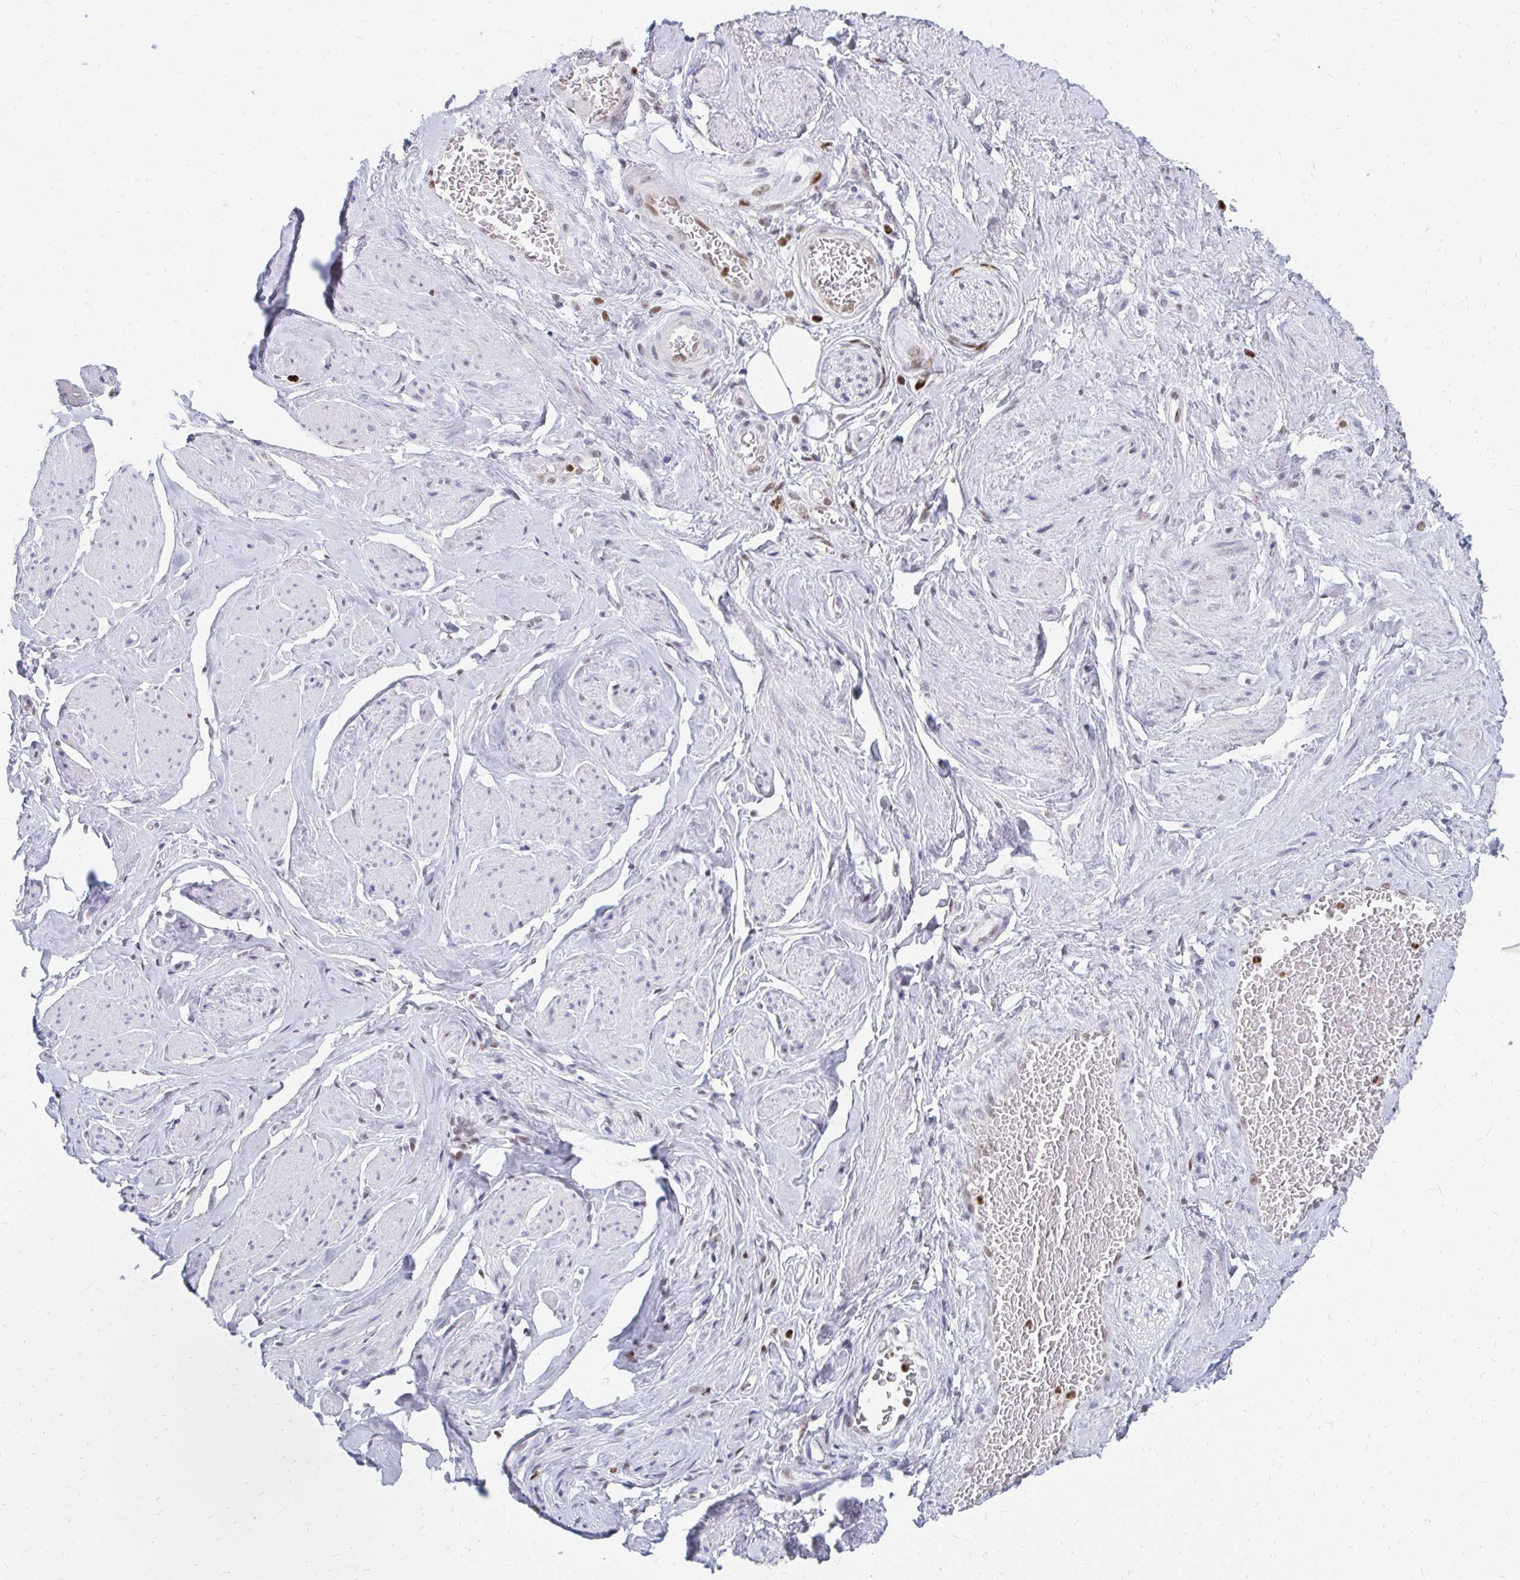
{"staining": {"intensity": "negative", "quantity": "none", "location": "none"}, "tissue": "soft tissue", "cell_type": "Fibroblasts", "image_type": "normal", "snomed": [{"axis": "morphology", "description": "Normal tissue, NOS"}, {"axis": "topography", "description": "Vagina"}, {"axis": "topography", "description": "Peripheral nerve tissue"}], "caption": "This histopathology image is of normal soft tissue stained with immunohistochemistry to label a protein in brown with the nuclei are counter-stained blue. There is no positivity in fibroblasts. (IHC, brightfield microscopy, high magnification).", "gene": "PLK3", "patient": {"sex": "female", "age": 71}}